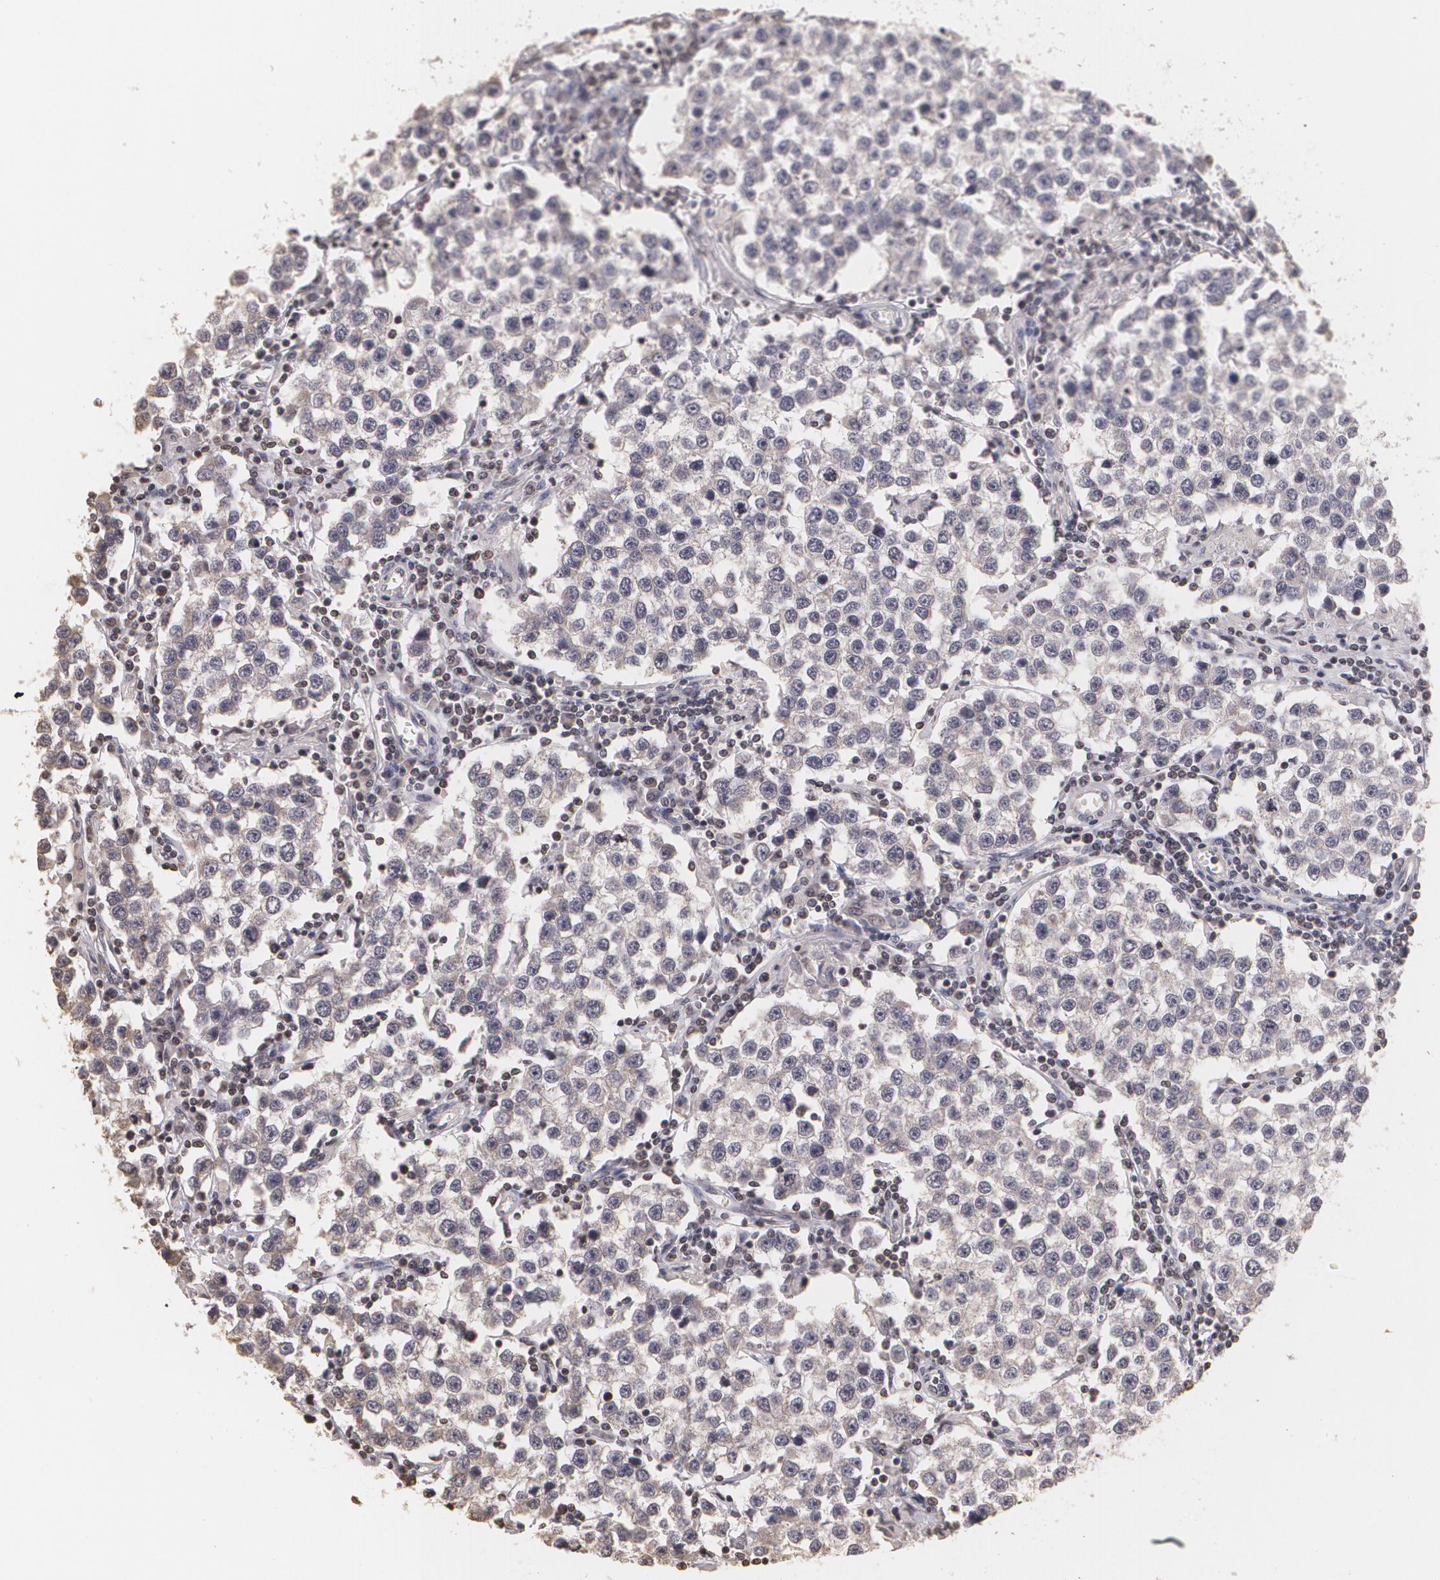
{"staining": {"intensity": "negative", "quantity": "none", "location": "none"}, "tissue": "testis cancer", "cell_type": "Tumor cells", "image_type": "cancer", "snomed": [{"axis": "morphology", "description": "Seminoma, NOS"}, {"axis": "topography", "description": "Testis"}], "caption": "IHC micrograph of testis cancer (seminoma) stained for a protein (brown), which shows no positivity in tumor cells.", "gene": "THRB", "patient": {"sex": "male", "age": 36}}